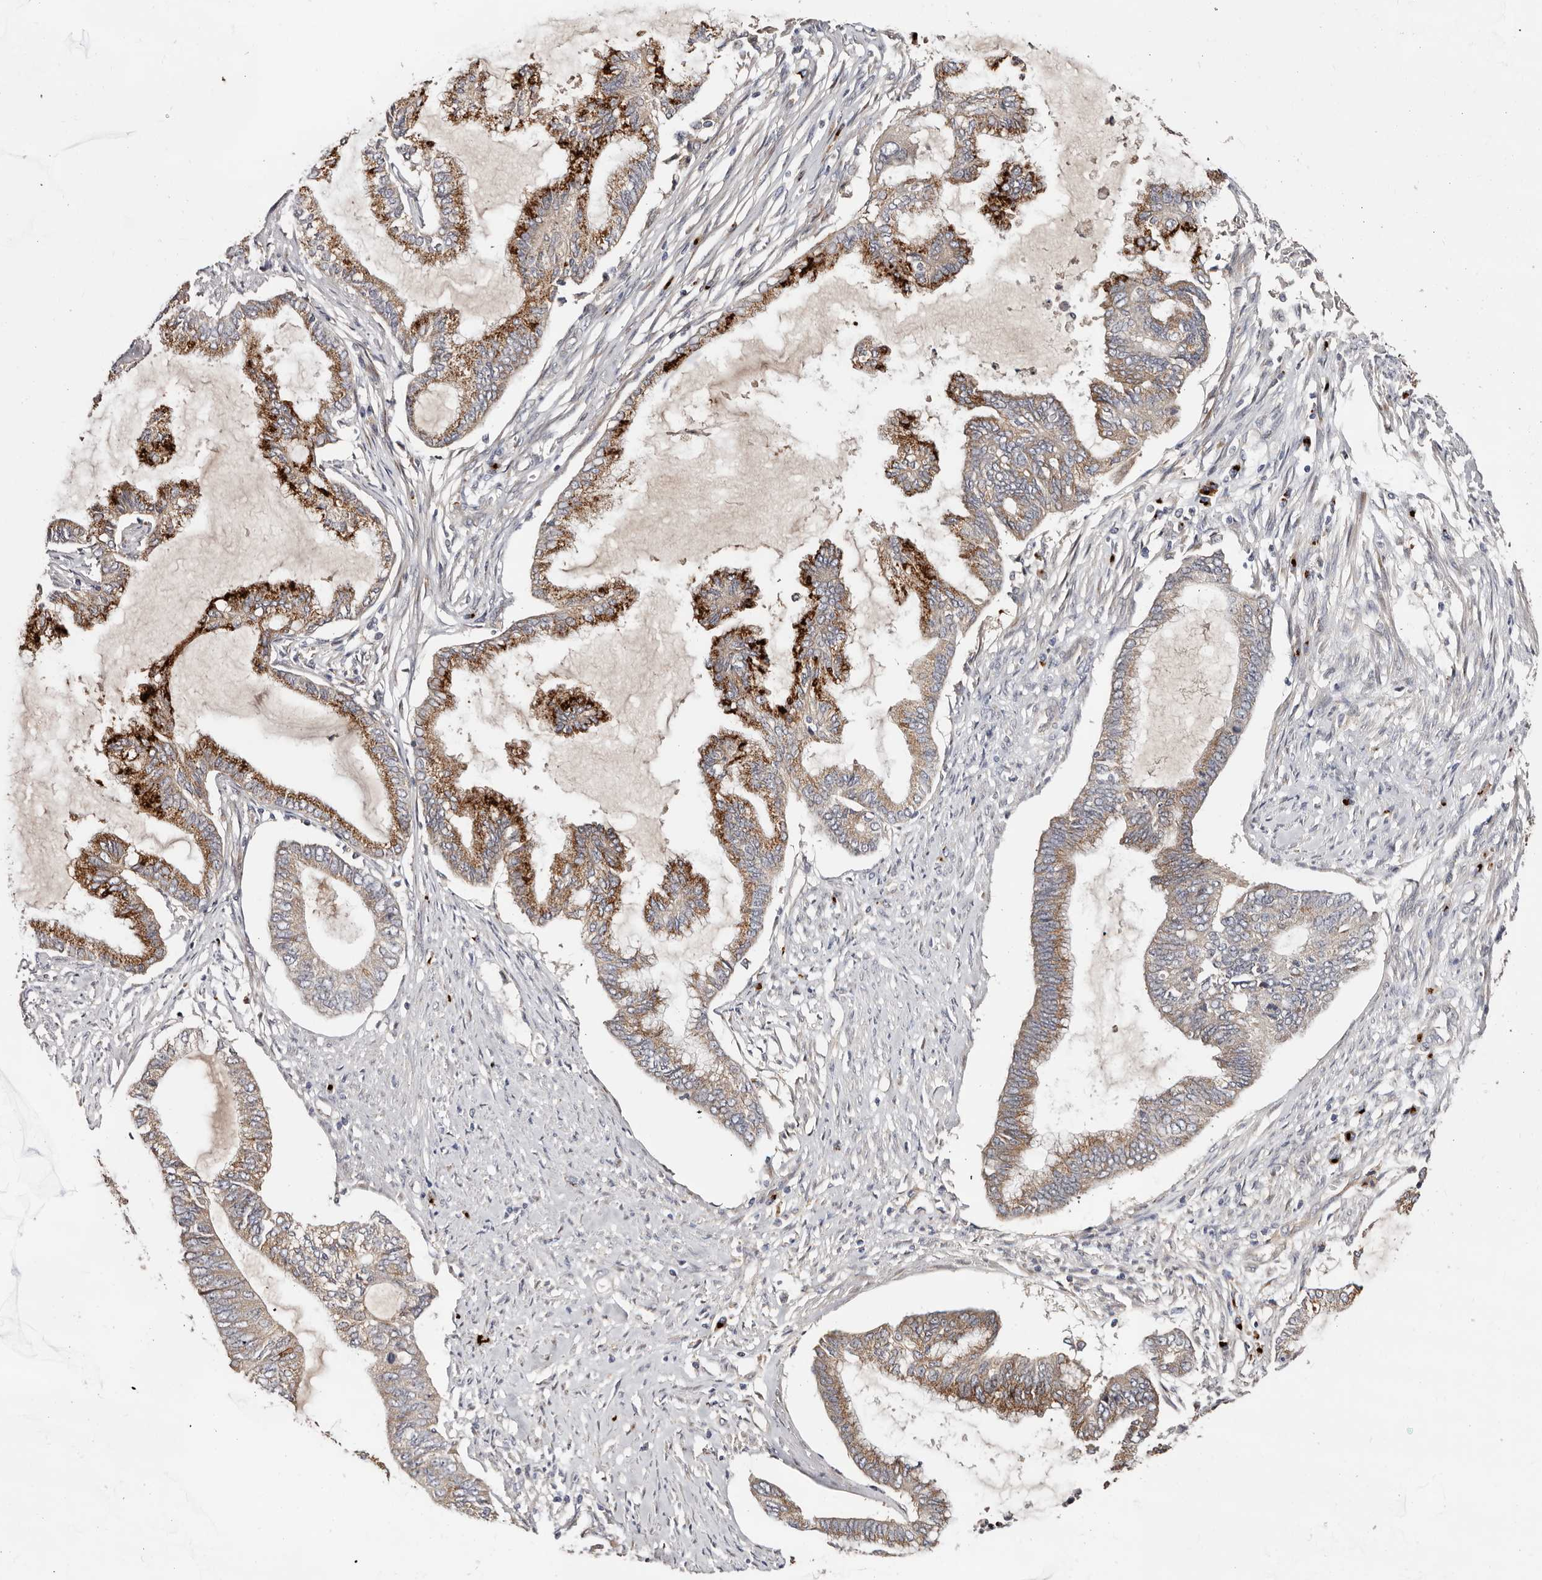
{"staining": {"intensity": "strong", "quantity": "25%-75%", "location": "cytoplasmic/membranous"}, "tissue": "endometrial cancer", "cell_type": "Tumor cells", "image_type": "cancer", "snomed": [{"axis": "morphology", "description": "Adenocarcinoma, NOS"}, {"axis": "topography", "description": "Endometrium"}], "caption": "This is a photomicrograph of immunohistochemistry (IHC) staining of endometrial cancer, which shows strong positivity in the cytoplasmic/membranous of tumor cells.", "gene": "DACT2", "patient": {"sex": "female", "age": 86}}